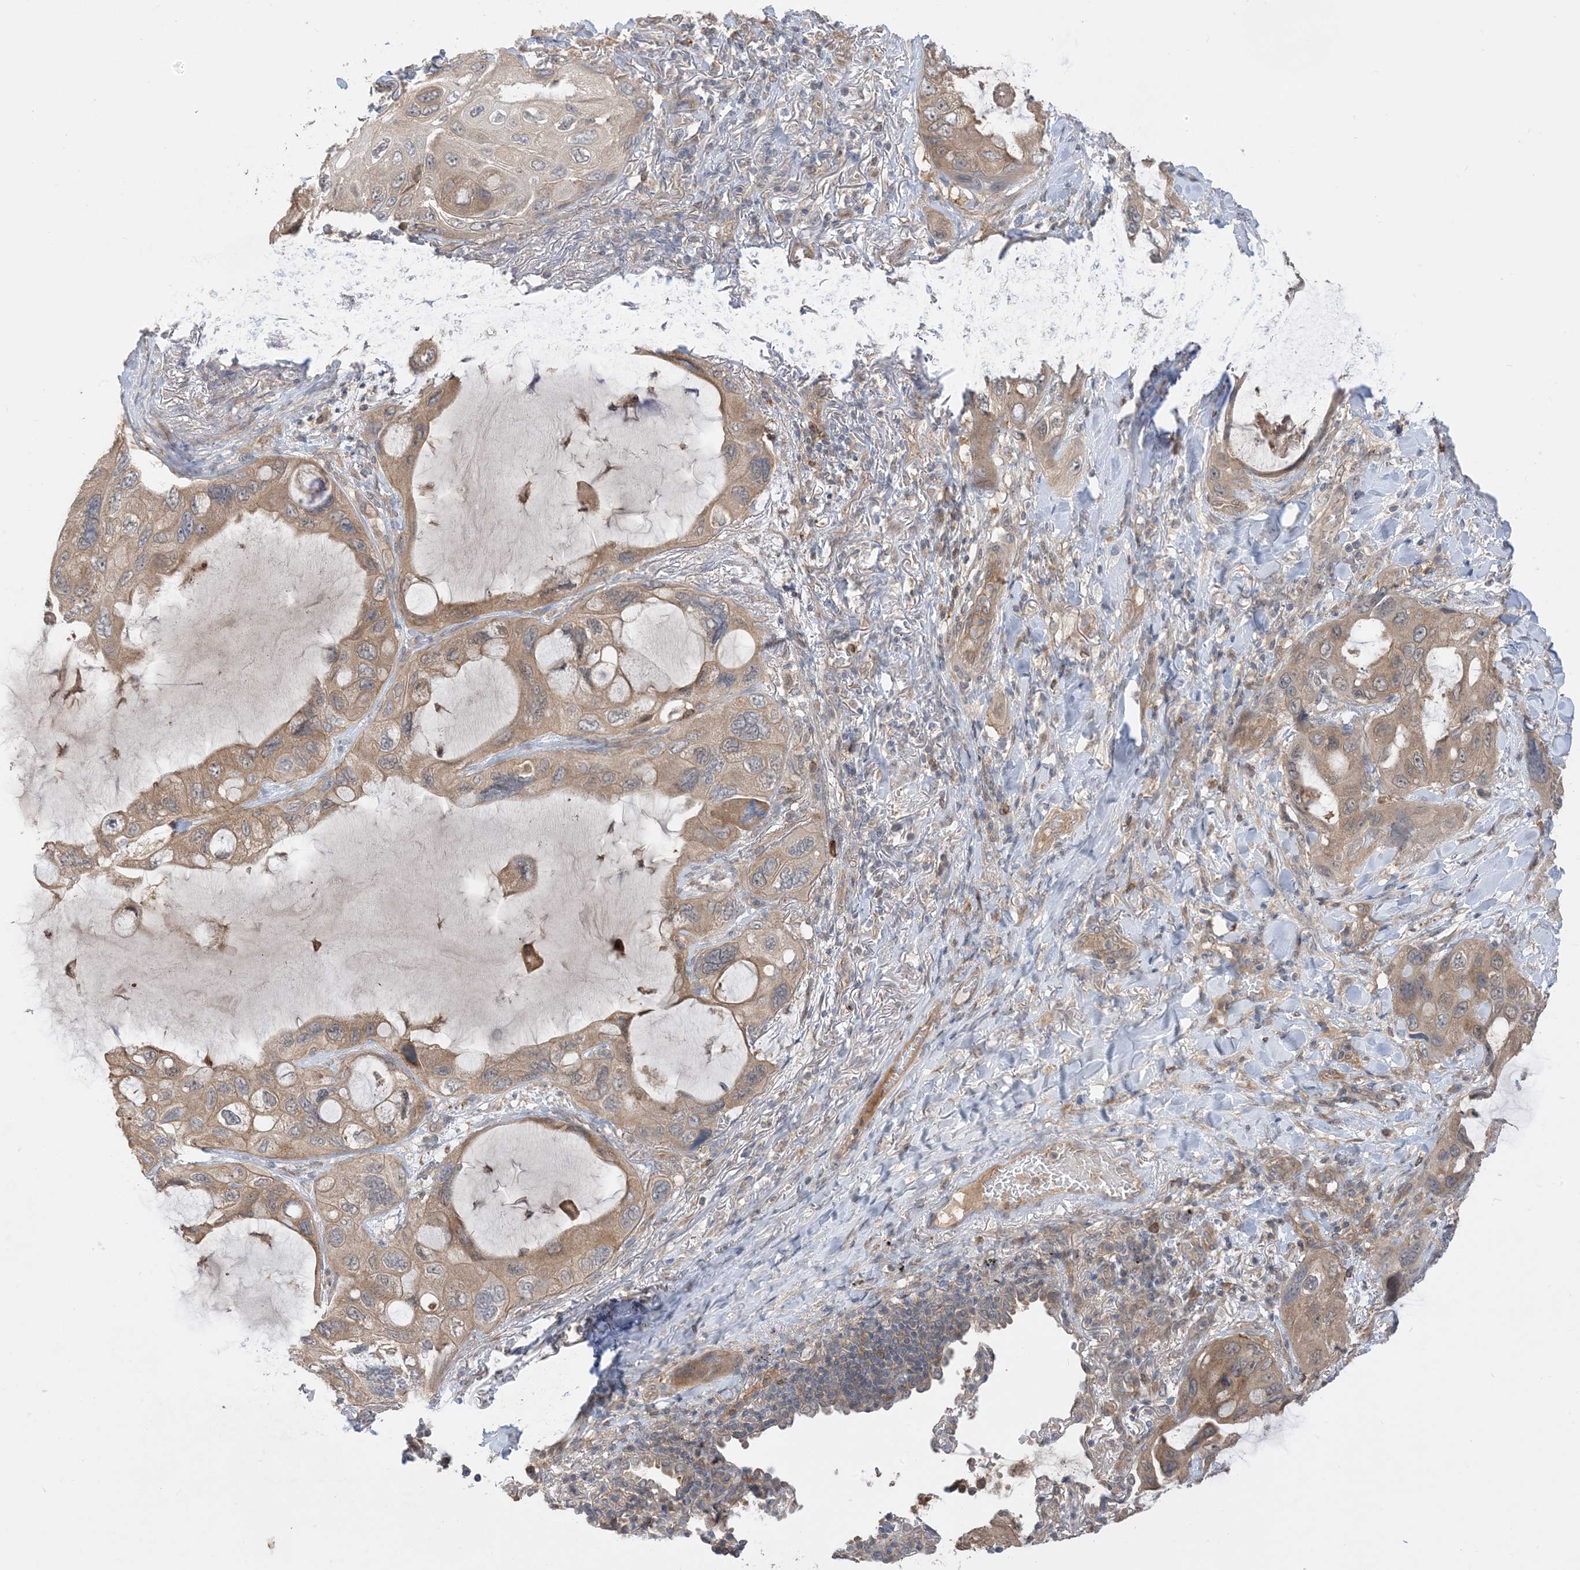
{"staining": {"intensity": "moderate", "quantity": ">75%", "location": "cytoplasmic/membranous"}, "tissue": "lung cancer", "cell_type": "Tumor cells", "image_type": "cancer", "snomed": [{"axis": "morphology", "description": "Squamous cell carcinoma, NOS"}, {"axis": "topography", "description": "Lung"}], "caption": "Approximately >75% of tumor cells in human lung cancer (squamous cell carcinoma) show moderate cytoplasmic/membranous protein staining as visualized by brown immunohistochemical staining.", "gene": "WDR26", "patient": {"sex": "female", "age": 73}}